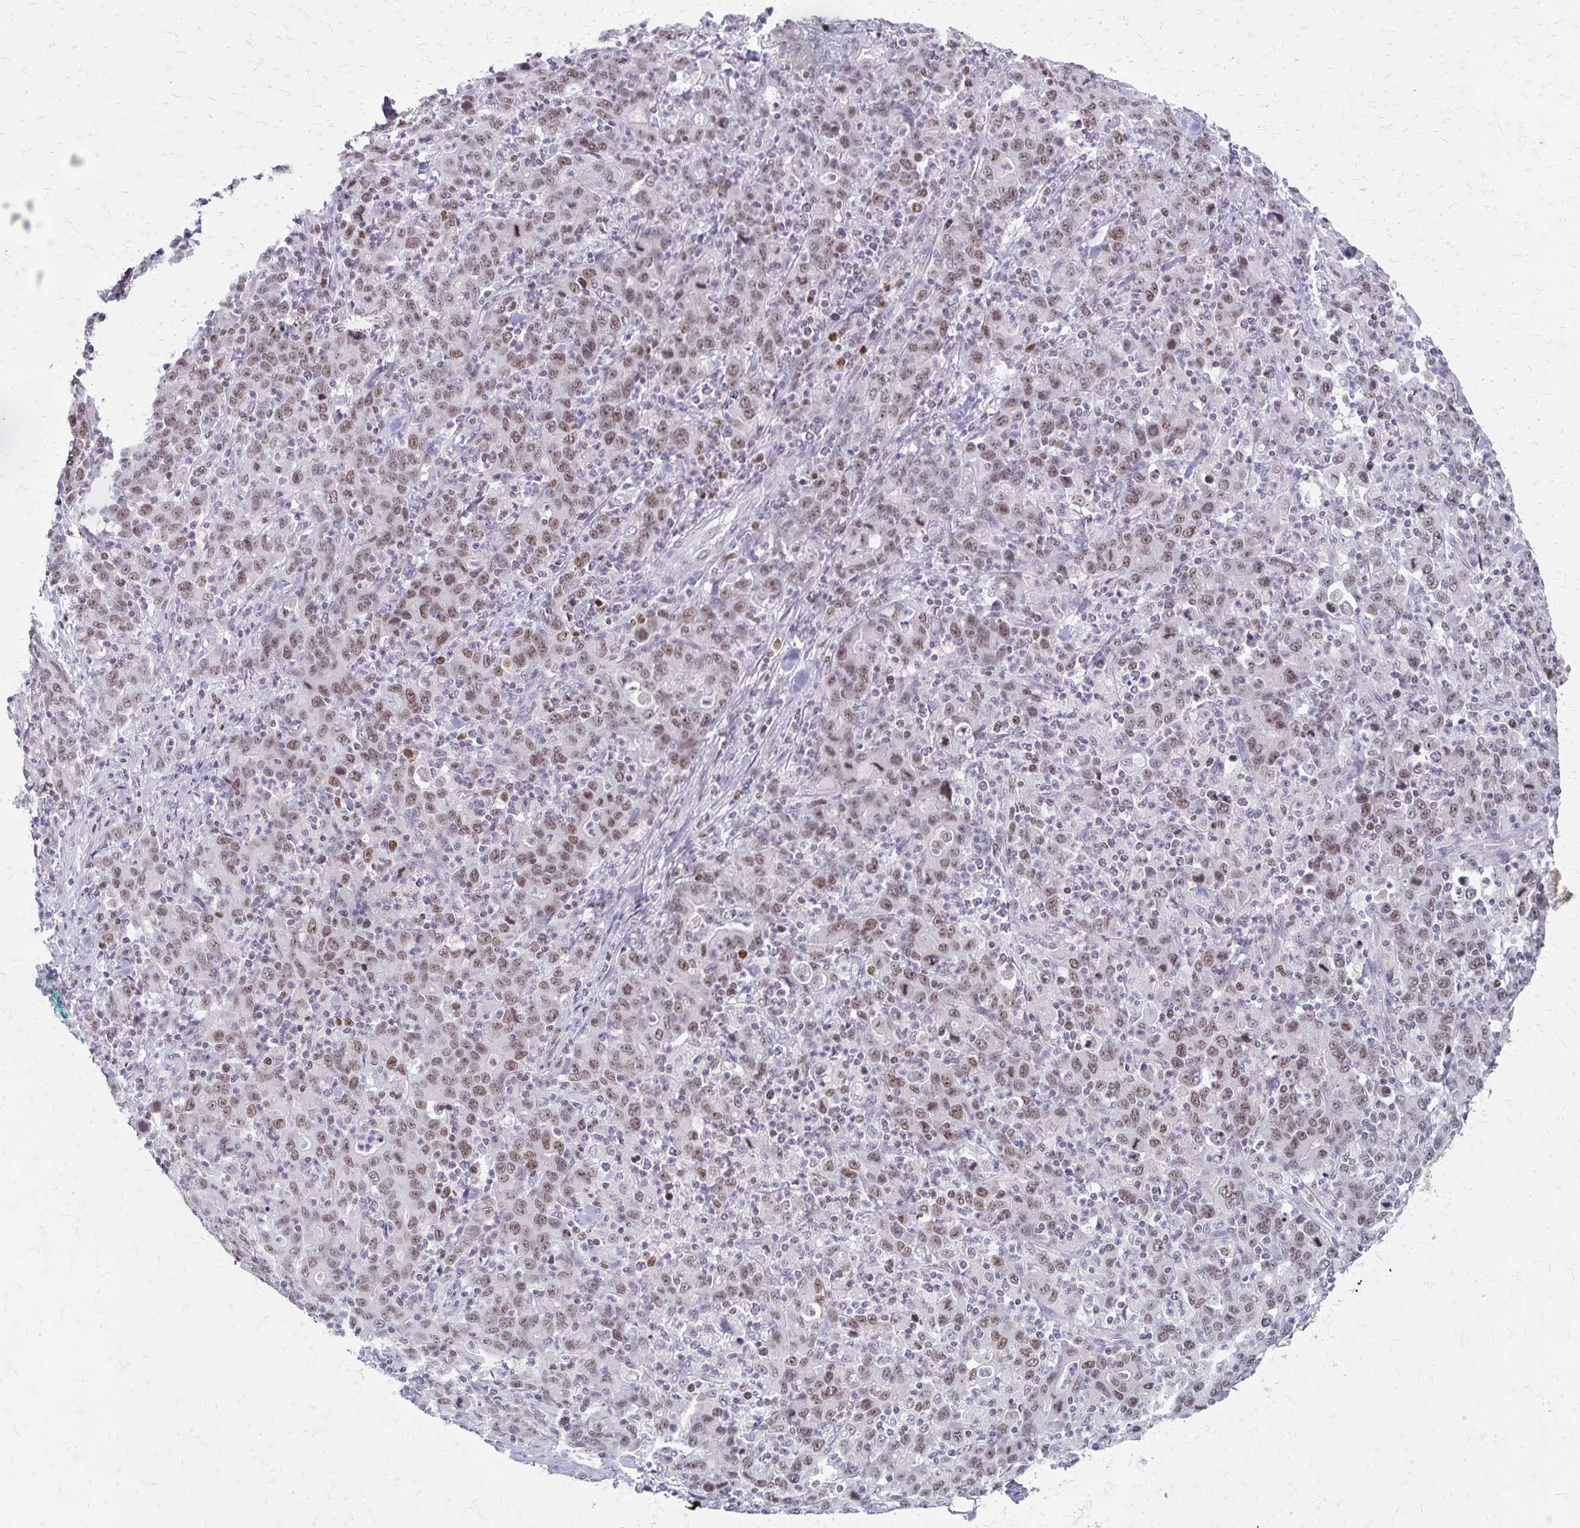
{"staining": {"intensity": "moderate", "quantity": ">75%", "location": "nuclear"}, "tissue": "stomach cancer", "cell_type": "Tumor cells", "image_type": "cancer", "snomed": [{"axis": "morphology", "description": "Adenocarcinoma, NOS"}, {"axis": "topography", "description": "Stomach, upper"}], "caption": "A high-resolution histopathology image shows immunohistochemistry staining of stomach cancer (adenocarcinoma), which displays moderate nuclear staining in about >75% of tumor cells.", "gene": "EED", "patient": {"sex": "male", "age": 69}}